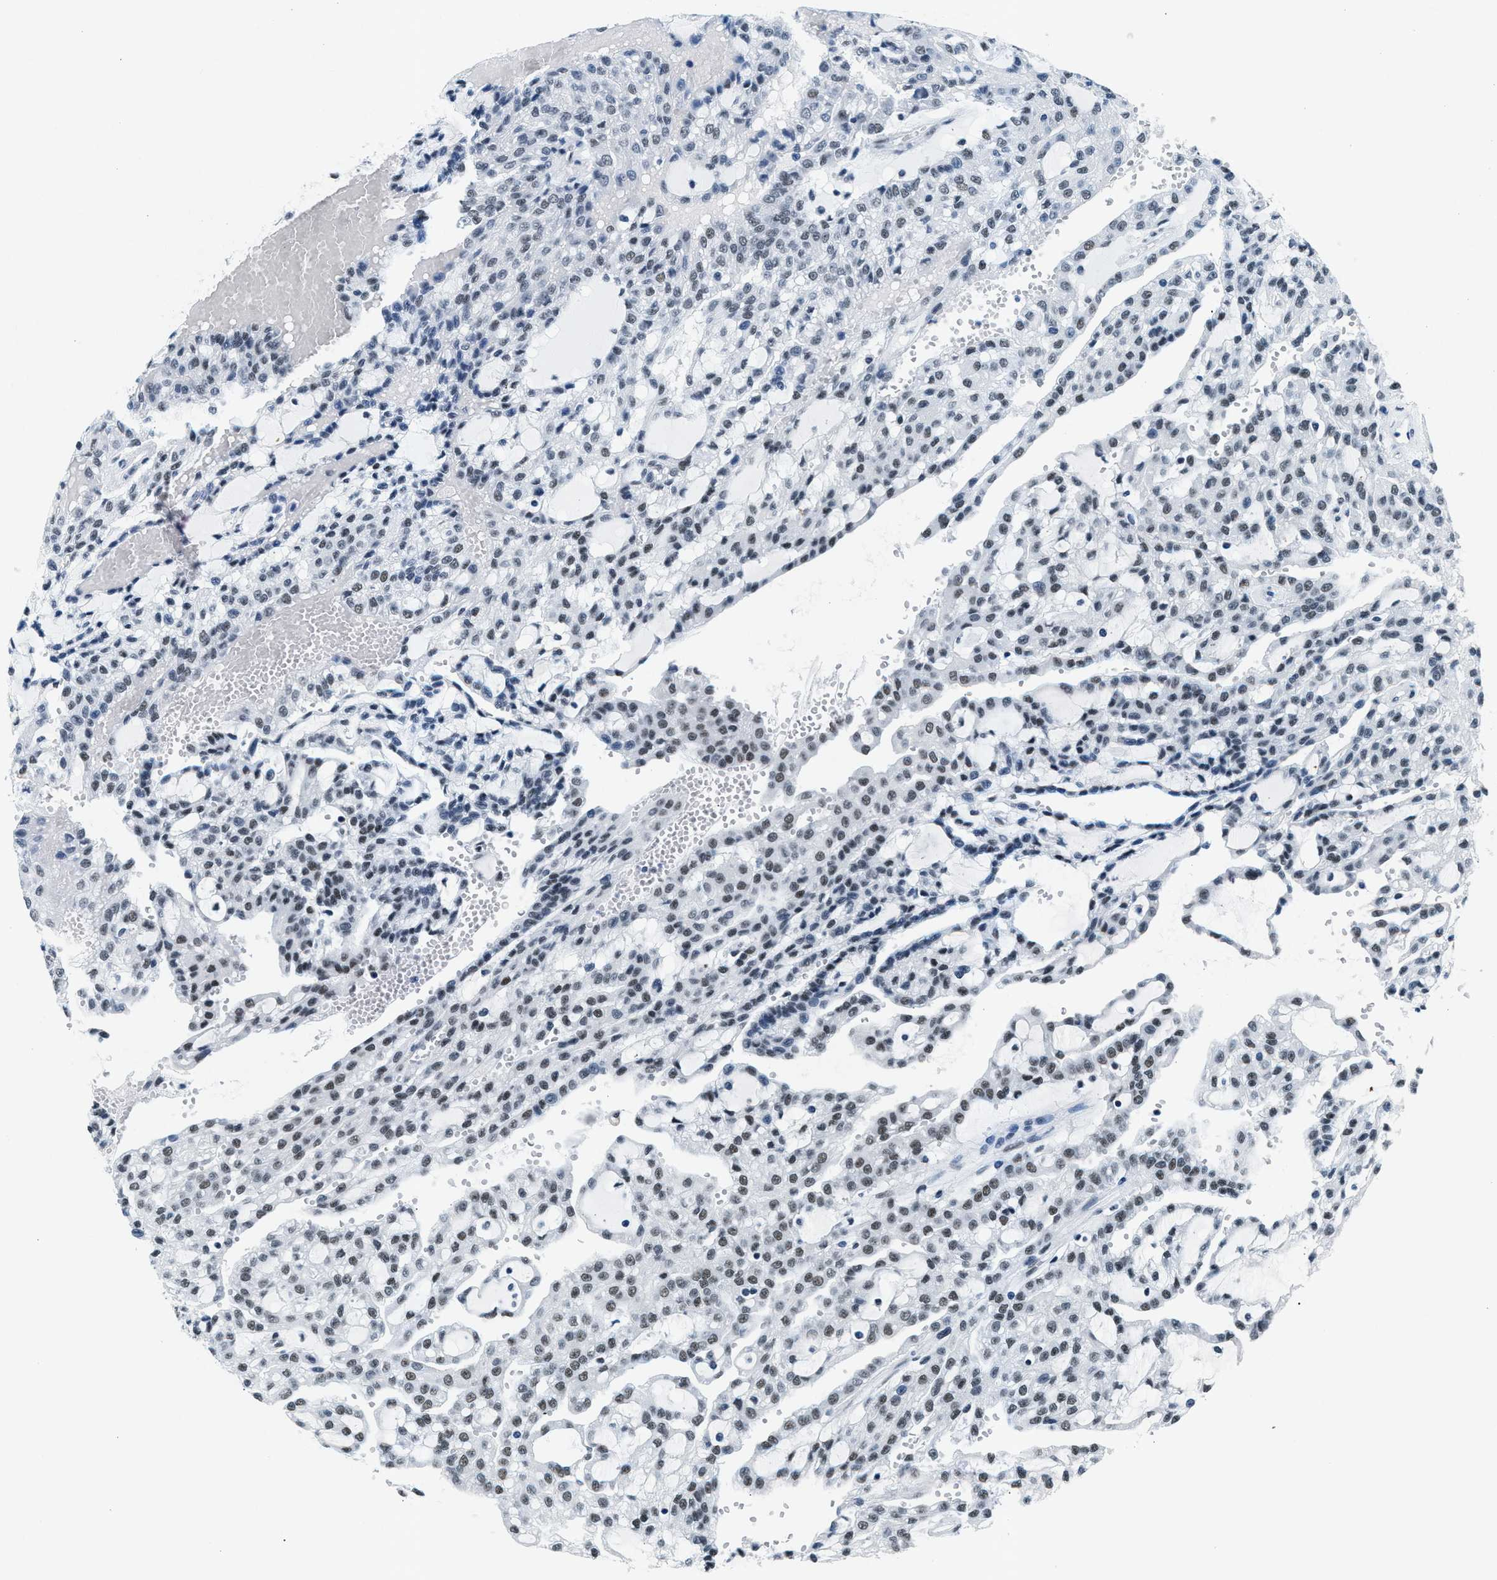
{"staining": {"intensity": "weak", "quantity": "25%-75%", "location": "nuclear"}, "tissue": "renal cancer", "cell_type": "Tumor cells", "image_type": "cancer", "snomed": [{"axis": "morphology", "description": "Adenocarcinoma, NOS"}, {"axis": "topography", "description": "Kidney"}], "caption": "Brown immunohistochemical staining in renal cancer (adenocarcinoma) shows weak nuclear expression in approximately 25%-75% of tumor cells.", "gene": "ATF2", "patient": {"sex": "male", "age": 63}}